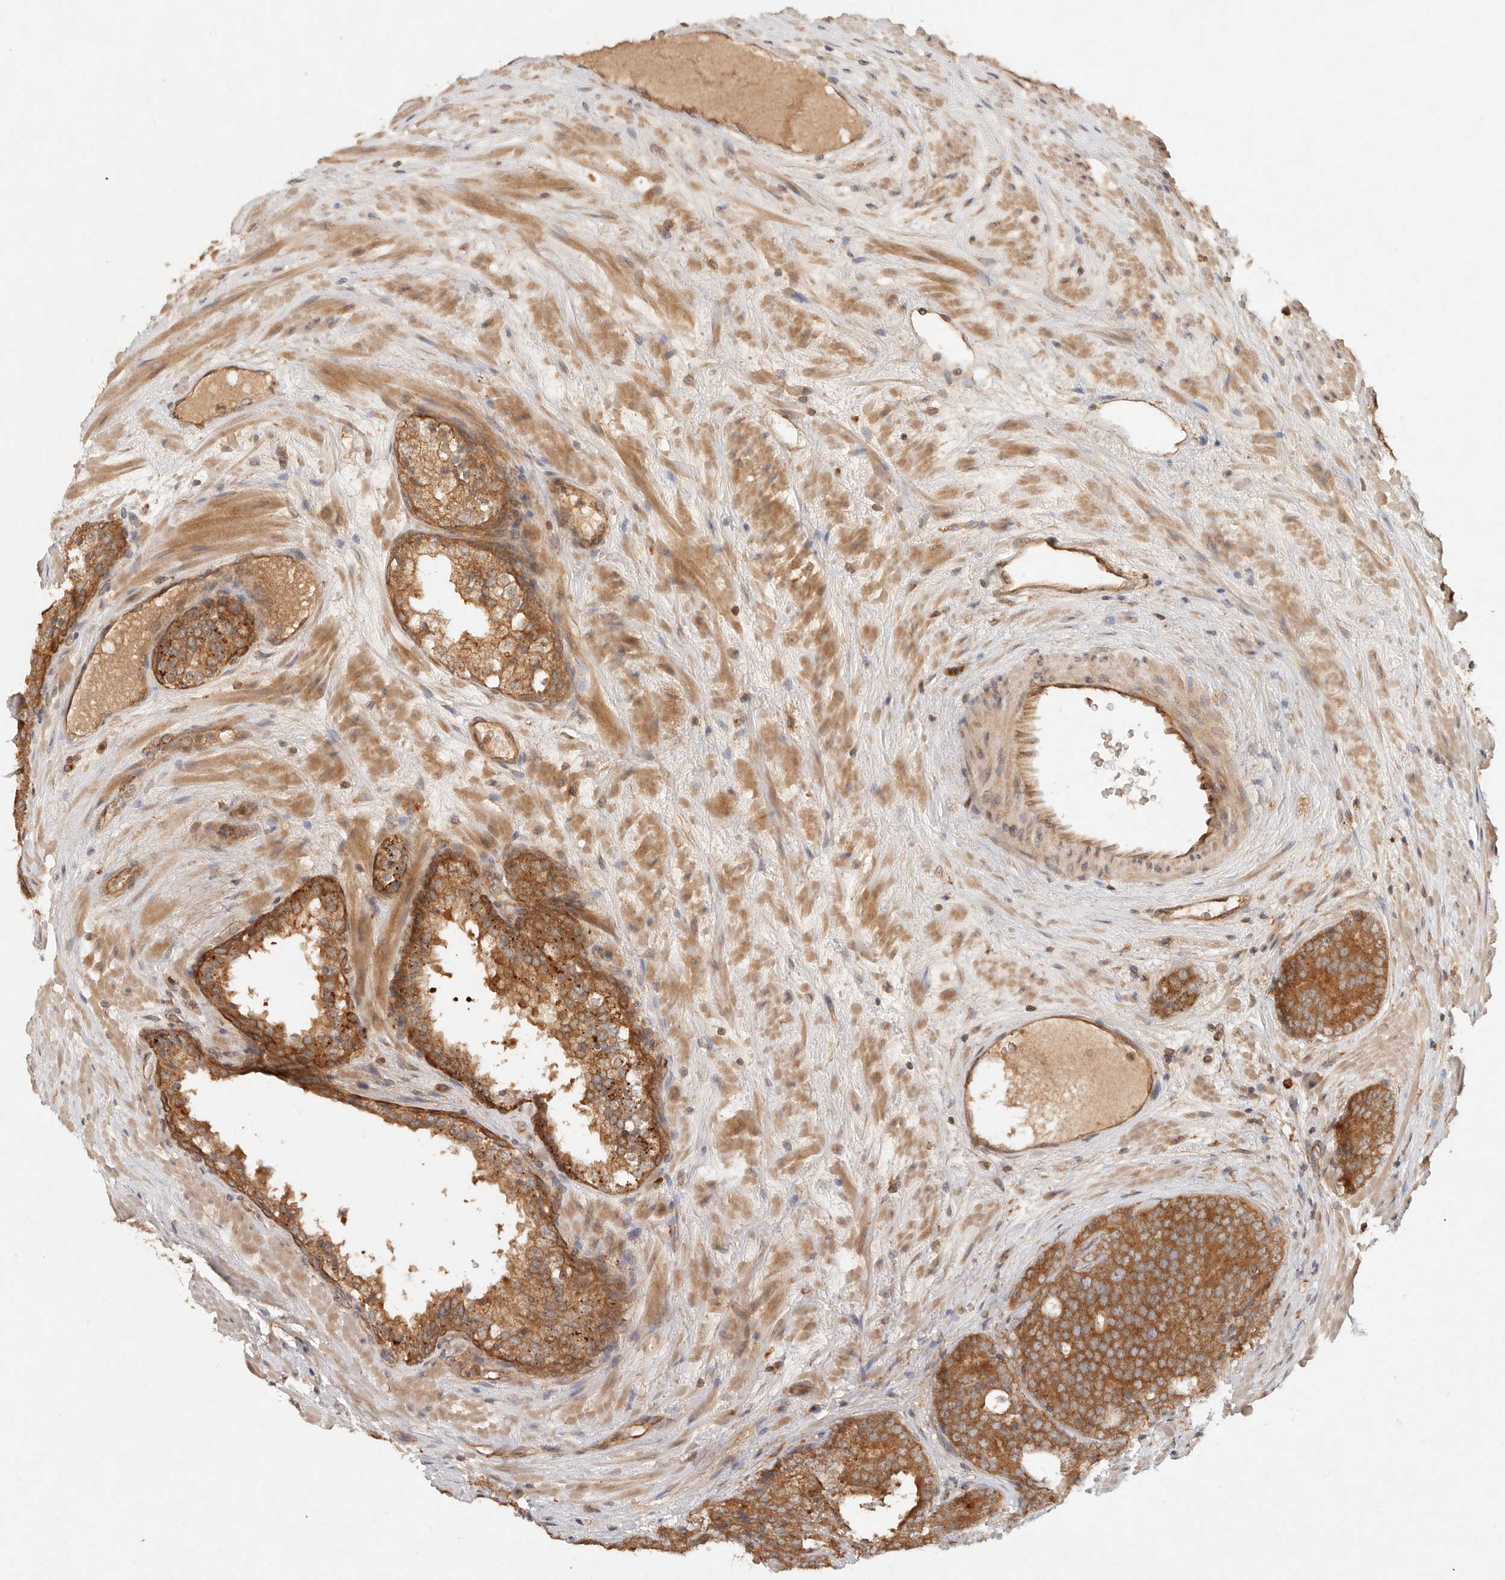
{"staining": {"intensity": "strong", "quantity": ">75%", "location": "cytoplasmic/membranous"}, "tissue": "prostate cancer", "cell_type": "Tumor cells", "image_type": "cancer", "snomed": [{"axis": "morphology", "description": "Adenocarcinoma, High grade"}, {"axis": "topography", "description": "Prostate"}], "caption": "The histopathology image demonstrates a brown stain indicating the presence of a protein in the cytoplasmic/membranous of tumor cells in prostate cancer.", "gene": "HECTD3", "patient": {"sex": "male", "age": 56}}